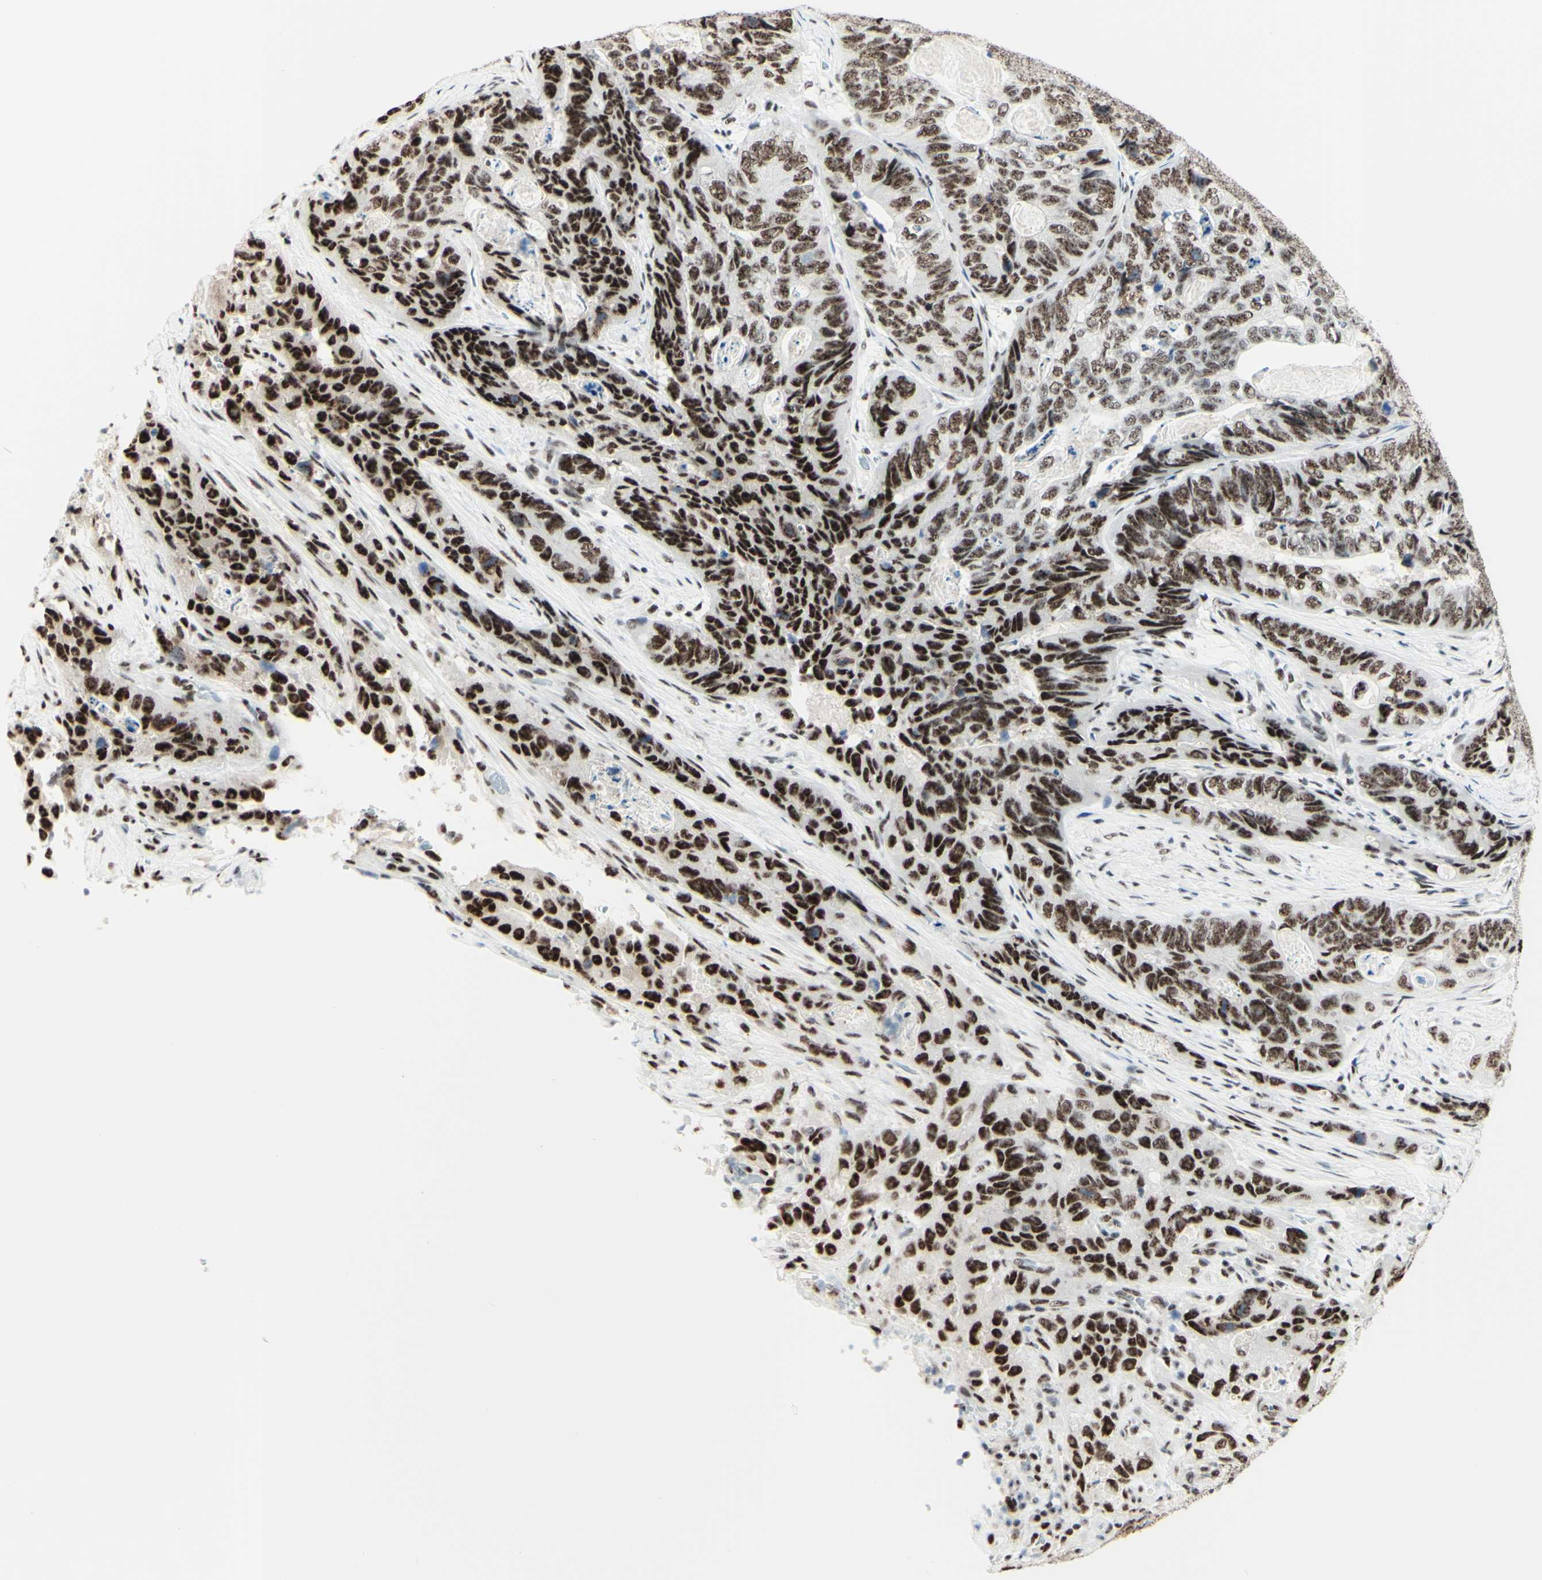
{"staining": {"intensity": "strong", "quantity": "25%-75%", "location": "nuclear"}, "tissue": "stomach cancer", "cell_type": "Tumor cells", "image_type": "cancer", "snomed": [{"axis": "morphology", "description": "Adenocarcinoma, NOS"}, {"axis": "topography", "description": "Stomach"}], "caption": "The image demonstrates immunohistochemical staining of stomach cancer. There is strong nuclear expression is present in approximately 25%-75% of tumor cells.", "gene": "WTAP", "patient": {"sex": "female", "age": 89}}